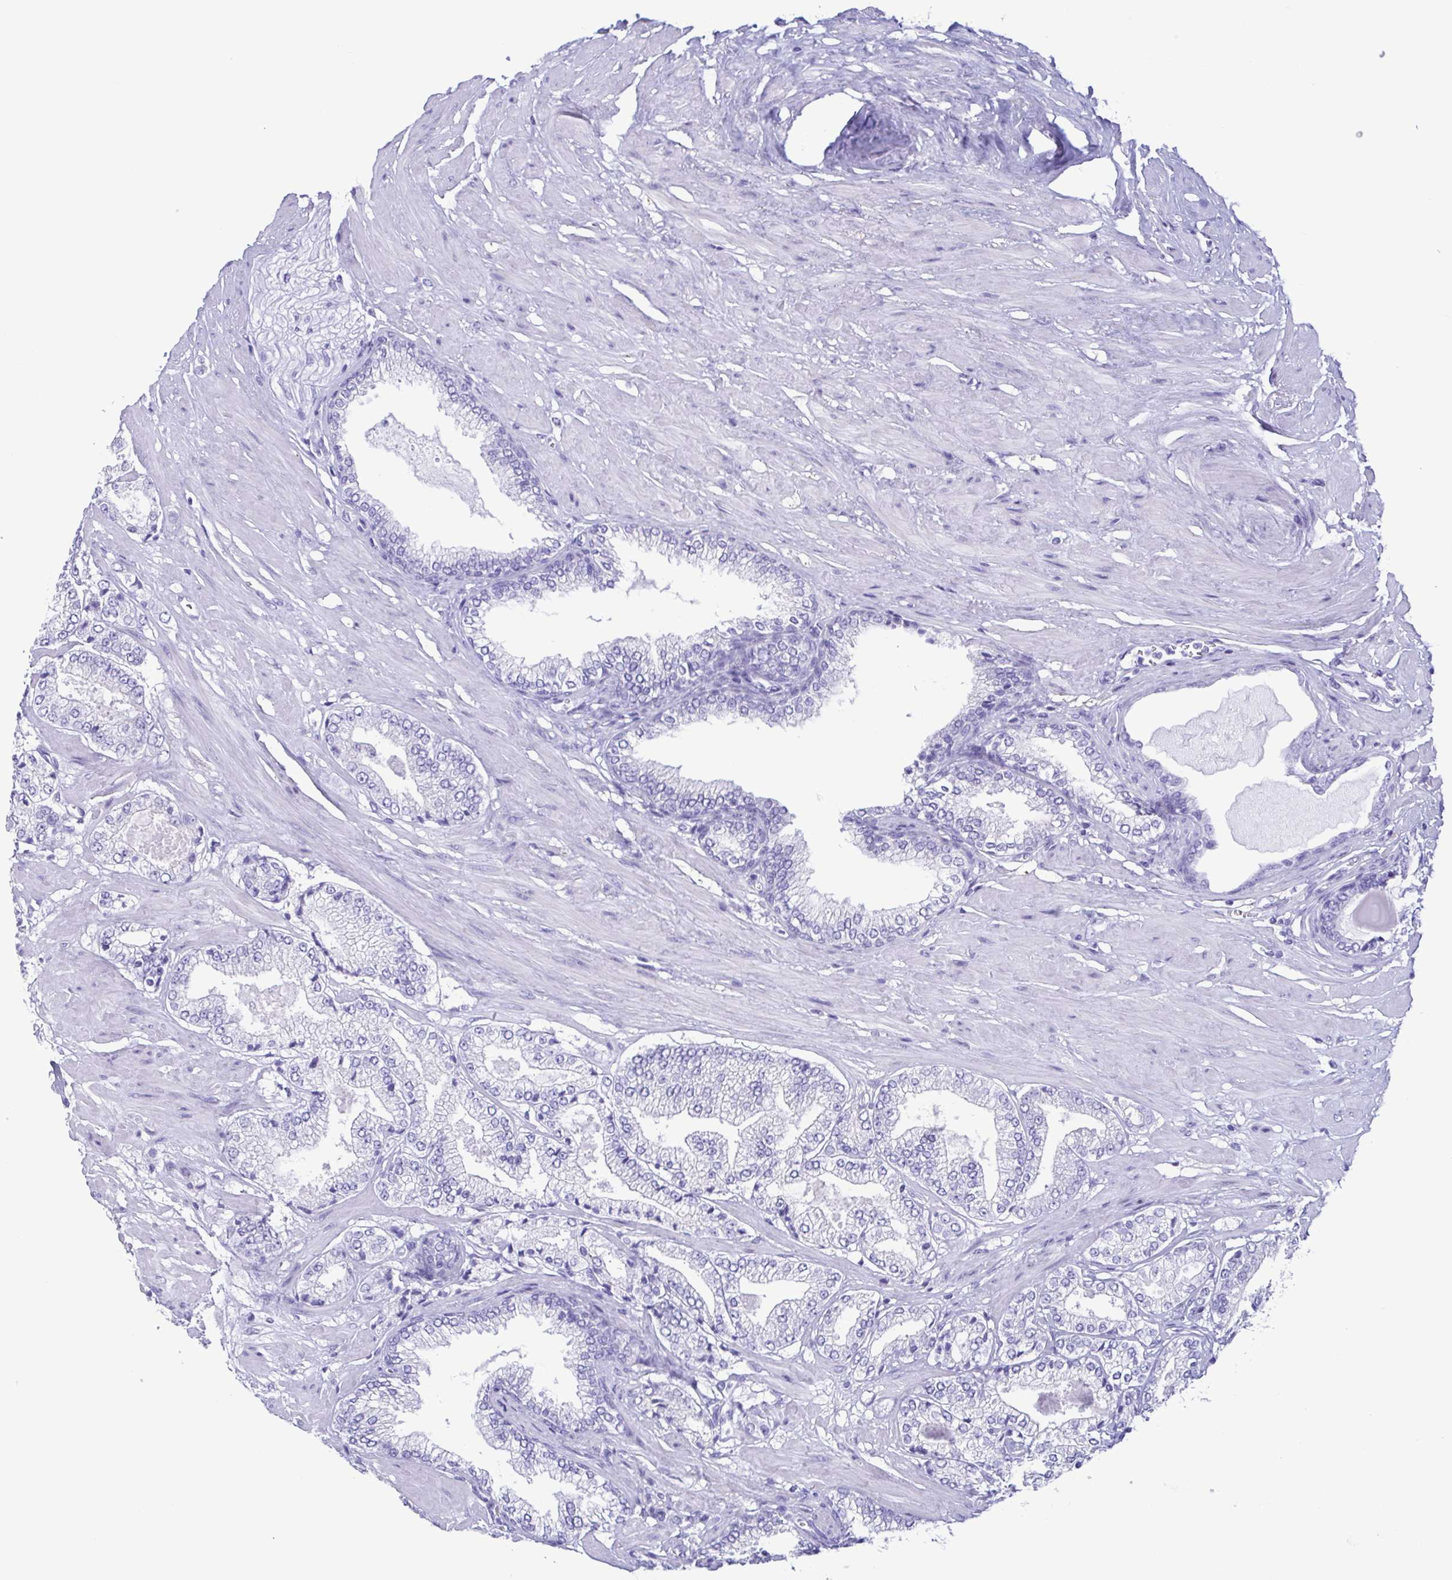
{"staining": {"intensity": "negative", "quantity": "none", "location": "none"}, "tissue": "prostate cancer", "cell_type": "Tumor cells", "image_type": "cancer", "snomed": [{"axis": "morphology", "description": "Adenocarcinoma, High grade"}, {"axis": "topography", "description": "Prostate"}], "caption": "This is an immunohistochemistry micrograph of prostate cancer (high-grade adenocarcinoma). There is no staining in tumor cells.", "gene": "TSPY2", "patient": {"sex": "male", "age": 64}}